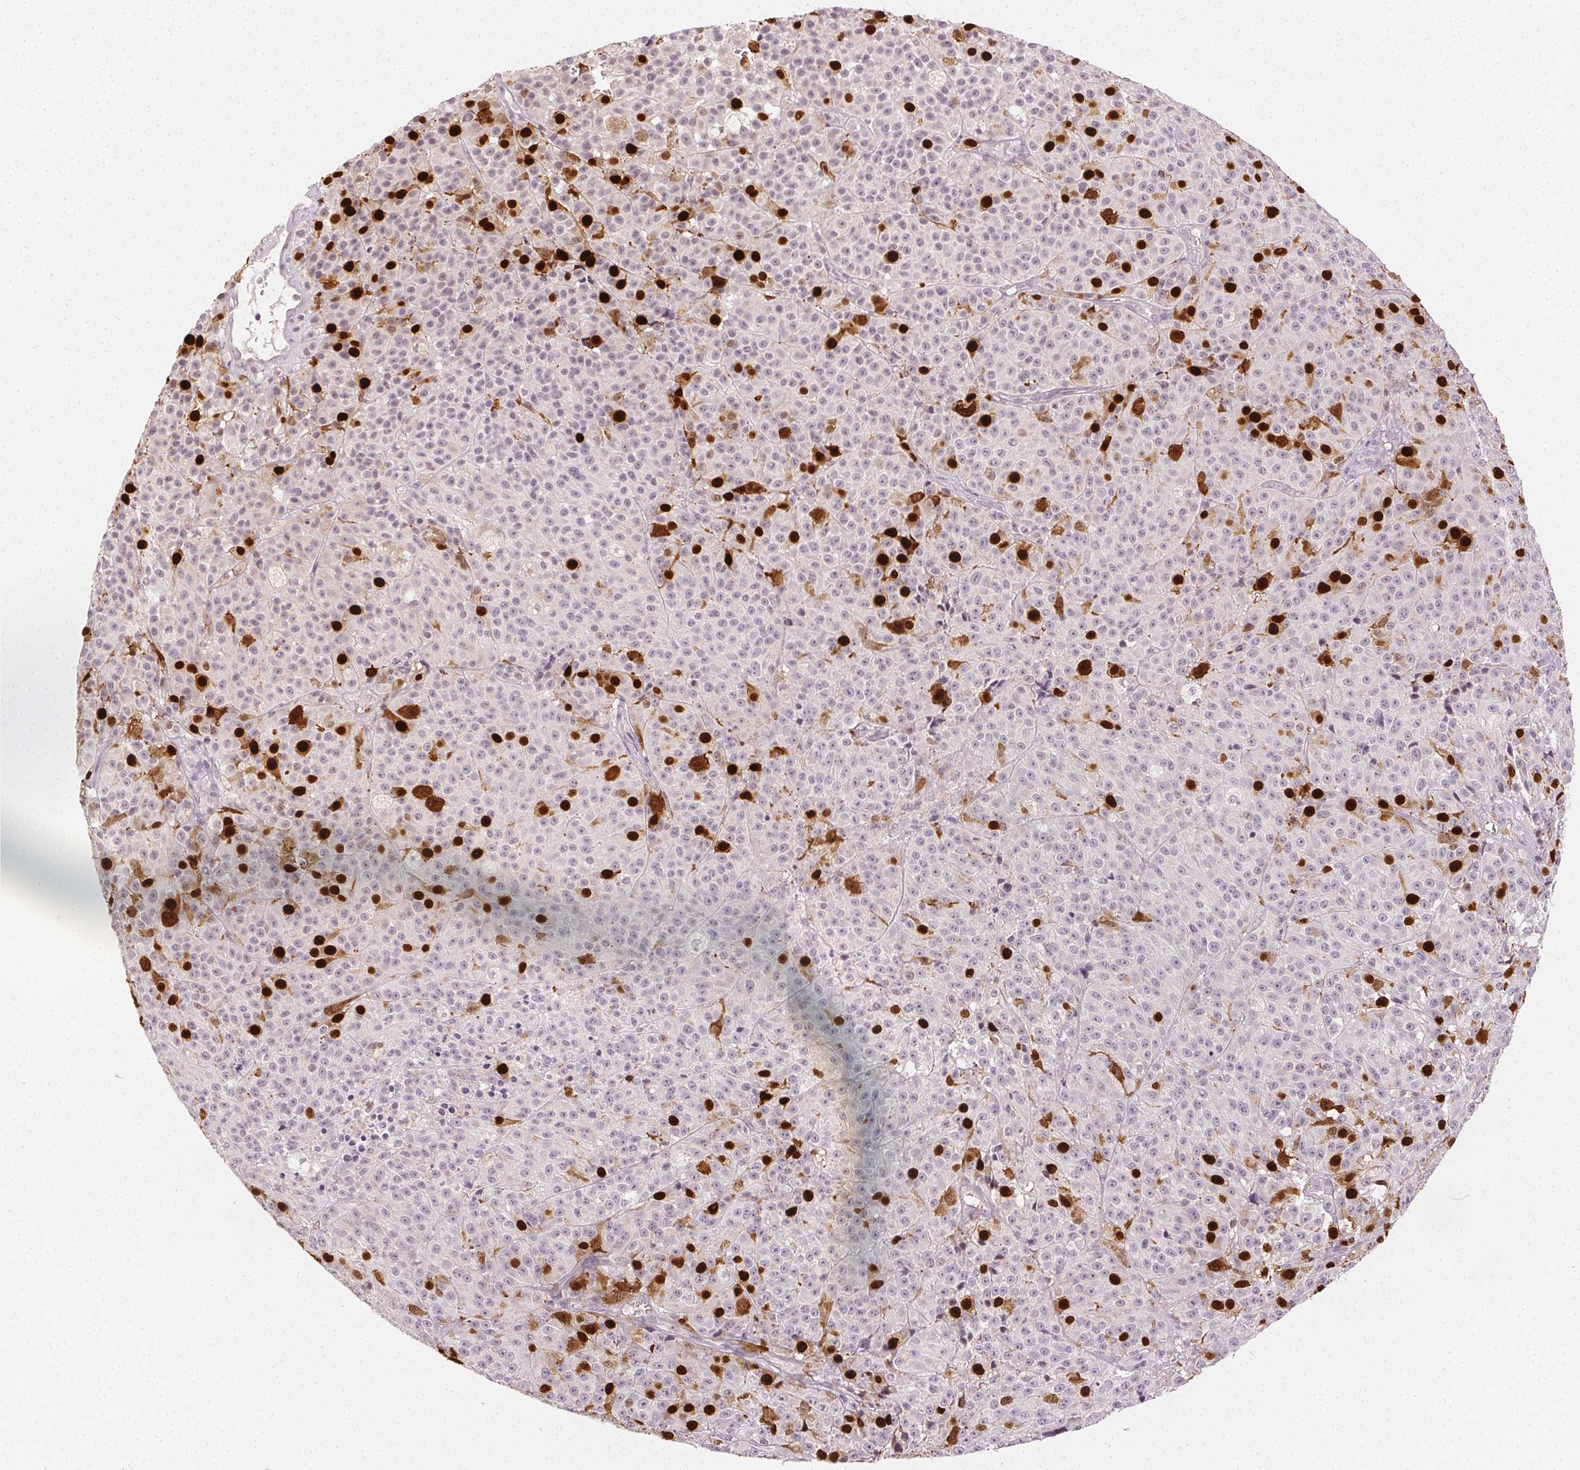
{"staining": {"intensity": "strong", "quantity": "<25%", "location": "nuclear"}, "tissue": "melanoma", "cell_type": "Tumor cells", "image_type": "cancer", "snomed": [{"axis": "morphology", "description": "Malignant melanoma, NOS"}, {"axis": "topography", "description": "Skin"}], "caption": "Human malignant melanoma stained with a protein marker demonstrates strong staining in tumor cells.", "gene": "ANLN", "patient": {"sex": "female", "age": 58}}